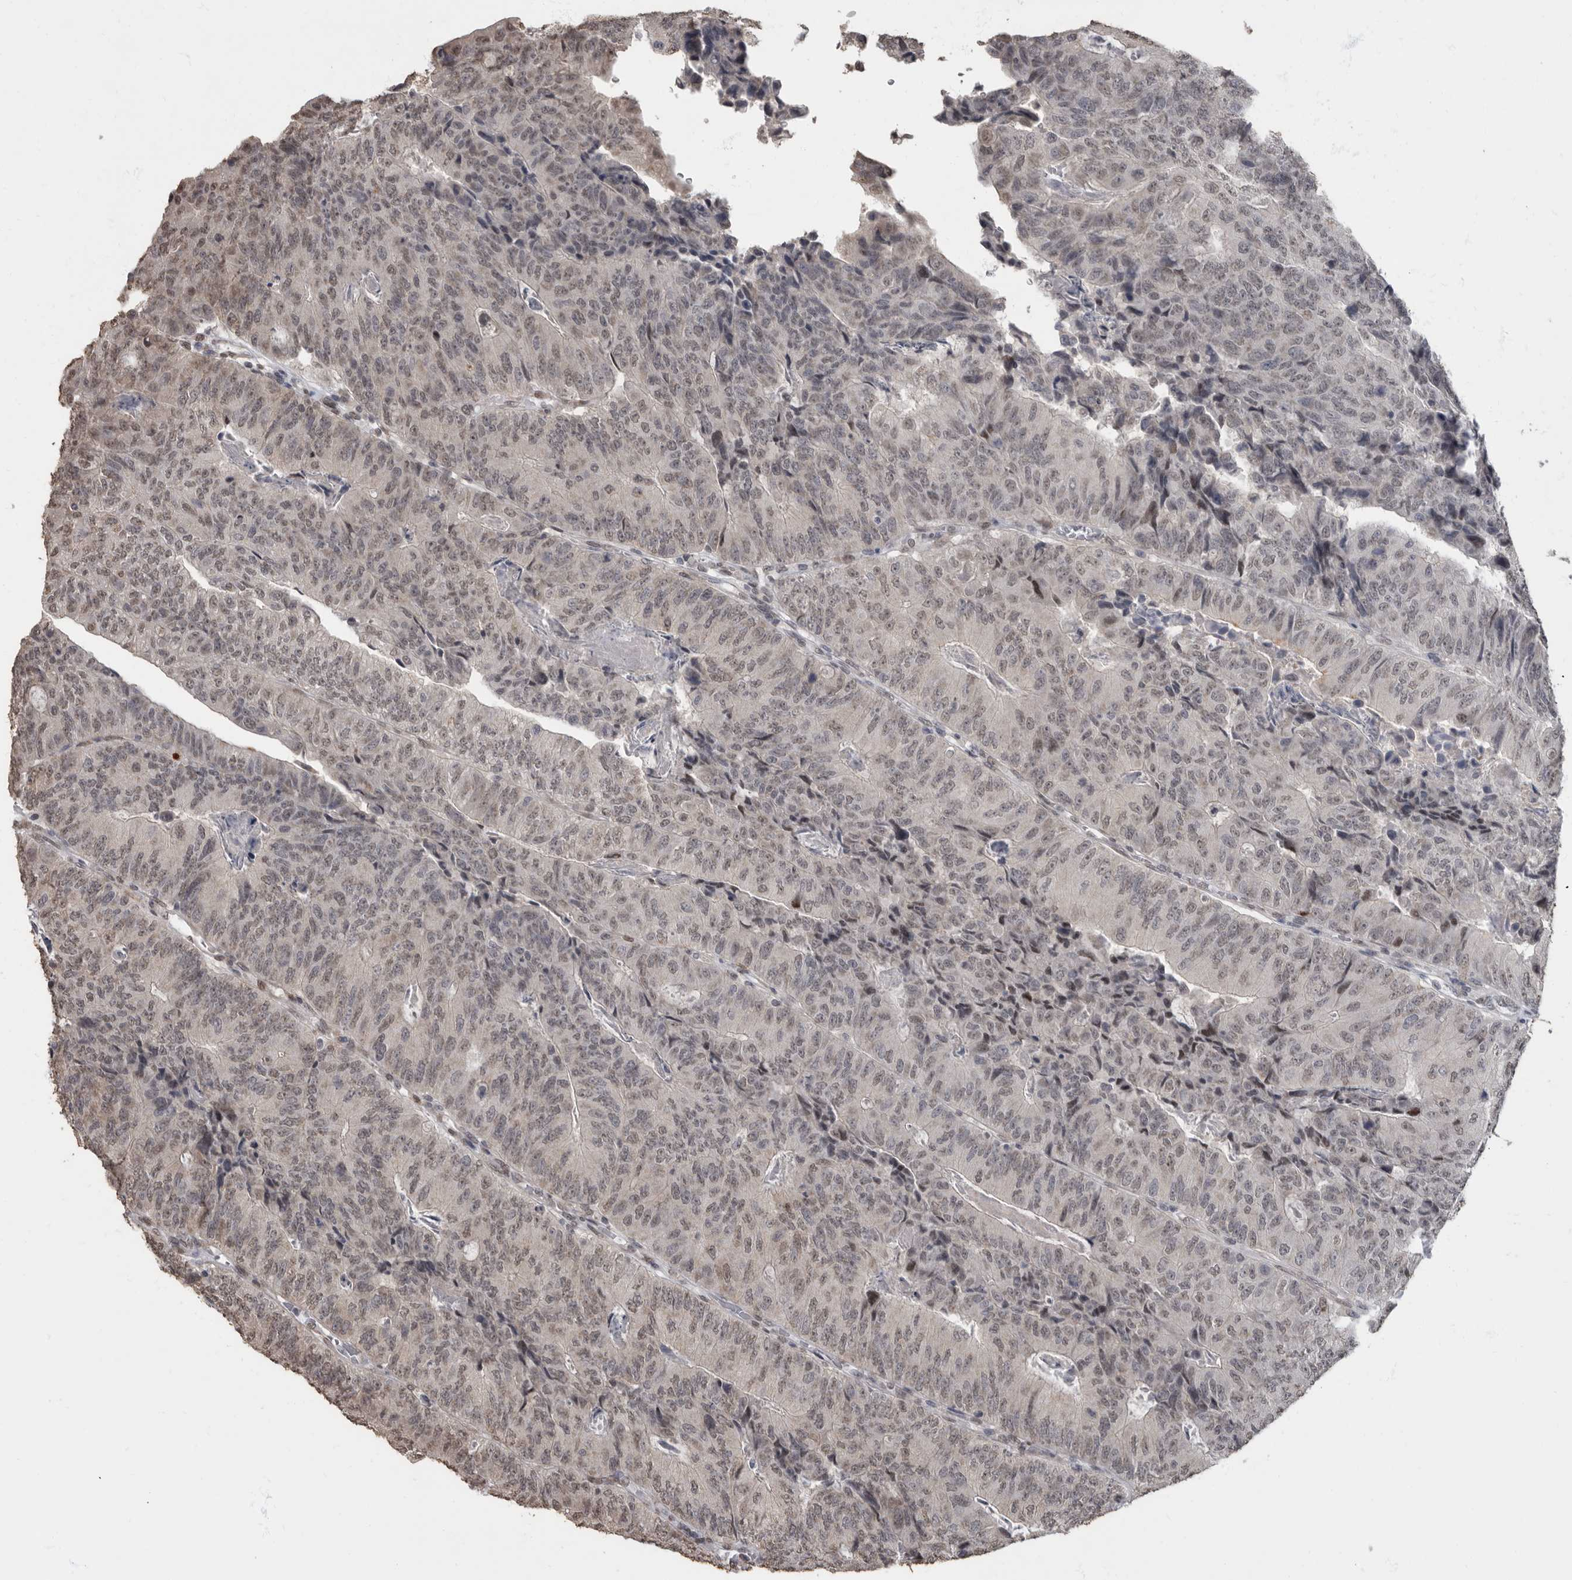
{"staining": {"intensity": "weak", "quantity": ">75%", "location": "nuclear"}, "tissue": "colorectal cancer", "cell_type": "Tumor cells", "image_type": "cancer", "snomed": [{"axis": "morphology", "description": "Adenocarcinoma, NOS"}, {"axis": "topography", "description": "Colon"}], "caption": "A brown stain shows weak nuclear staining of a protein in colorectal adenocarcinoma tumor cells. (IHC, brightfield microscopy, high magnification).", "gene": "NBL1", "patient": {"sex": "female", "age": 67}}